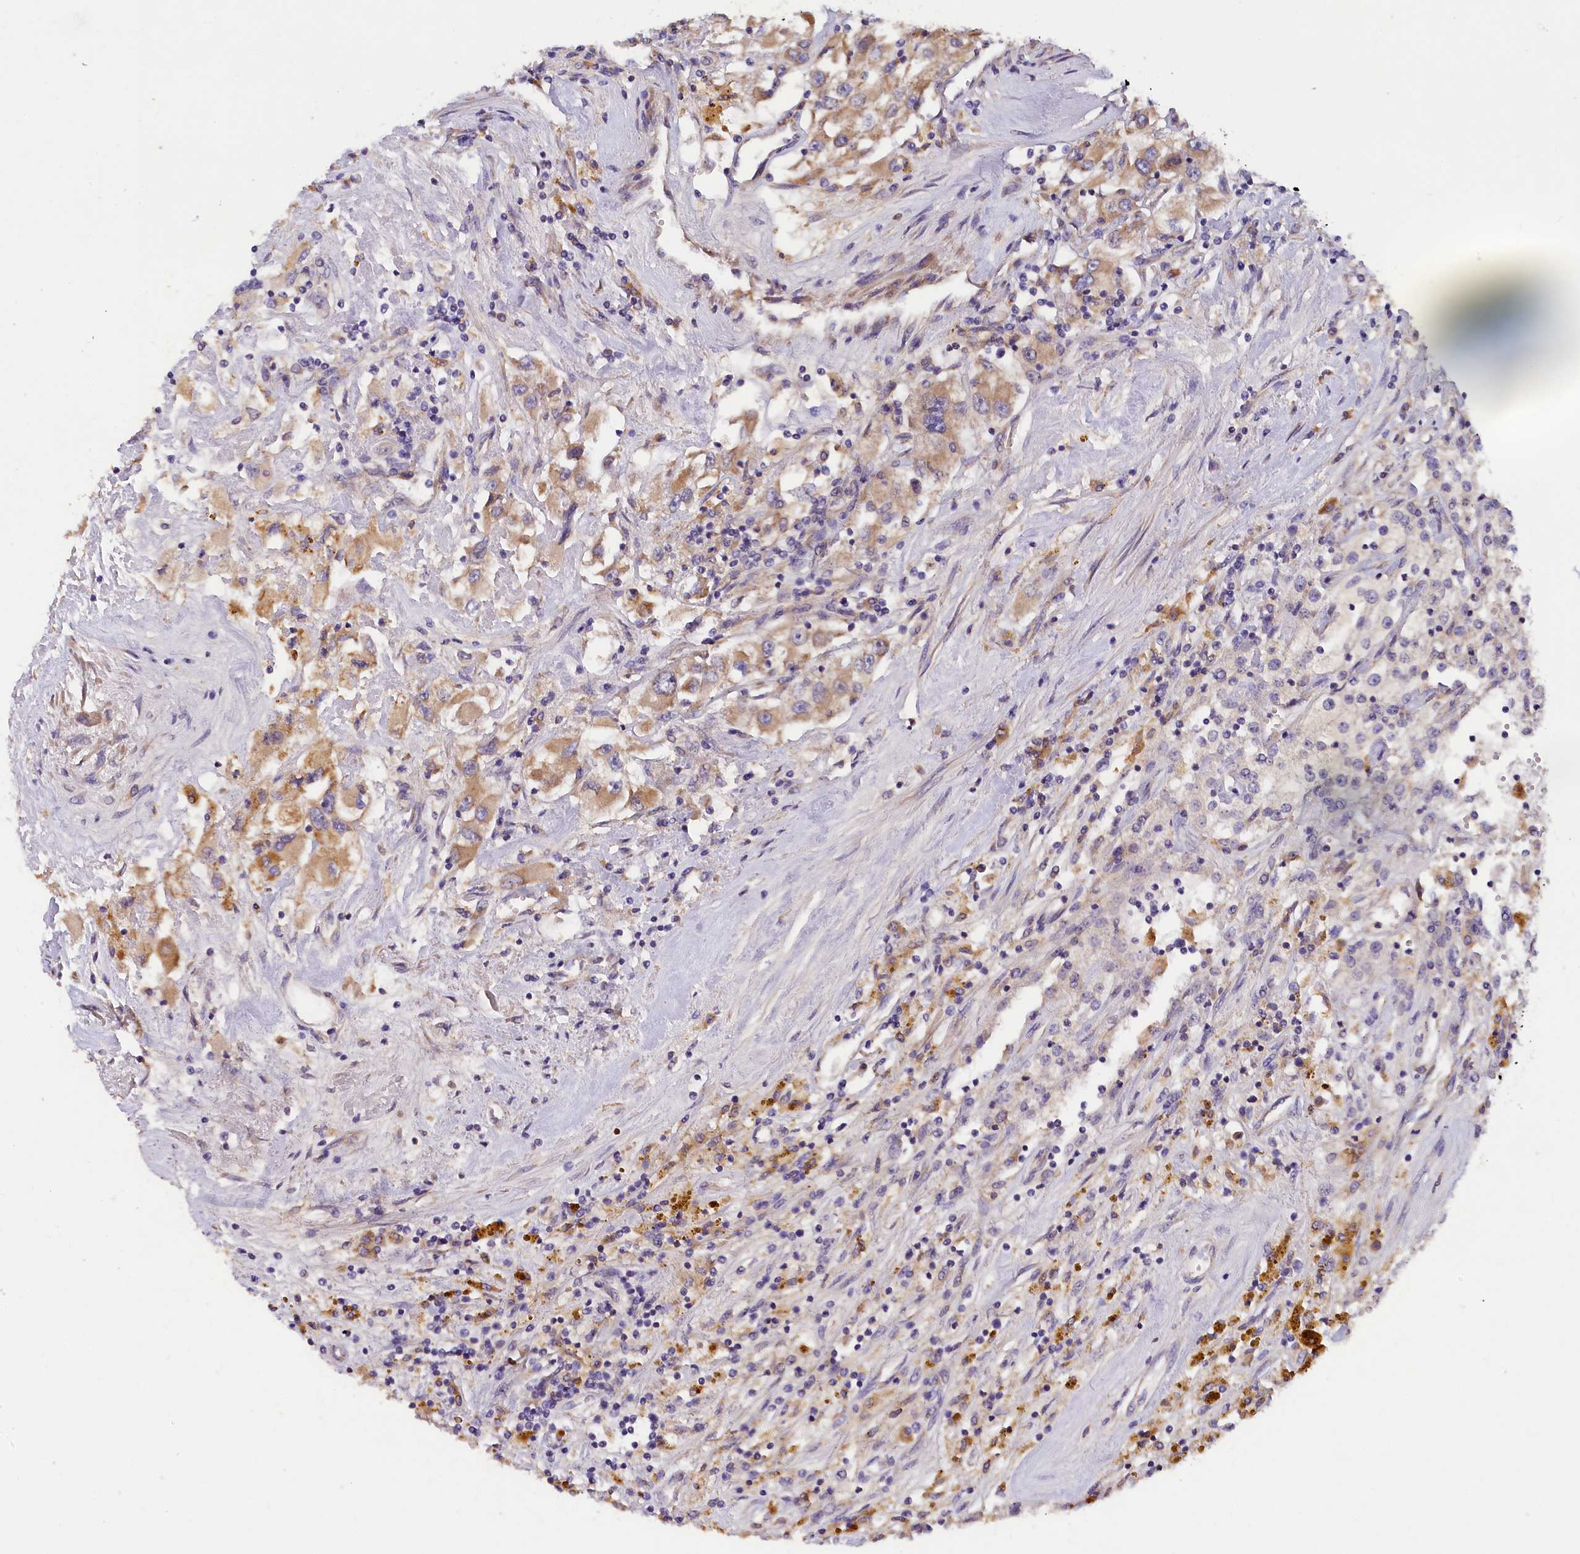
{"staining": {"intensity": "moderate", "quantity": "<25%", "location": "cytoplasmic/membranous"}, "tissue": "renal cancer", "cell_type": "Tumor cells", "image_type": "cancer", "snomed": [{"axis": "morphology", "description": "Adenocarcinoma, NOS"}, {"axis": "topography", "description": "Kidney"}], "caption": "Tumor cells exhibit low levels of moderate cytoplasmic/membranous staining in about <25% of cells in human renal adenocarcinoma.", "gene": "ST7L", "patient": {"sex": "female", "age": 52}}